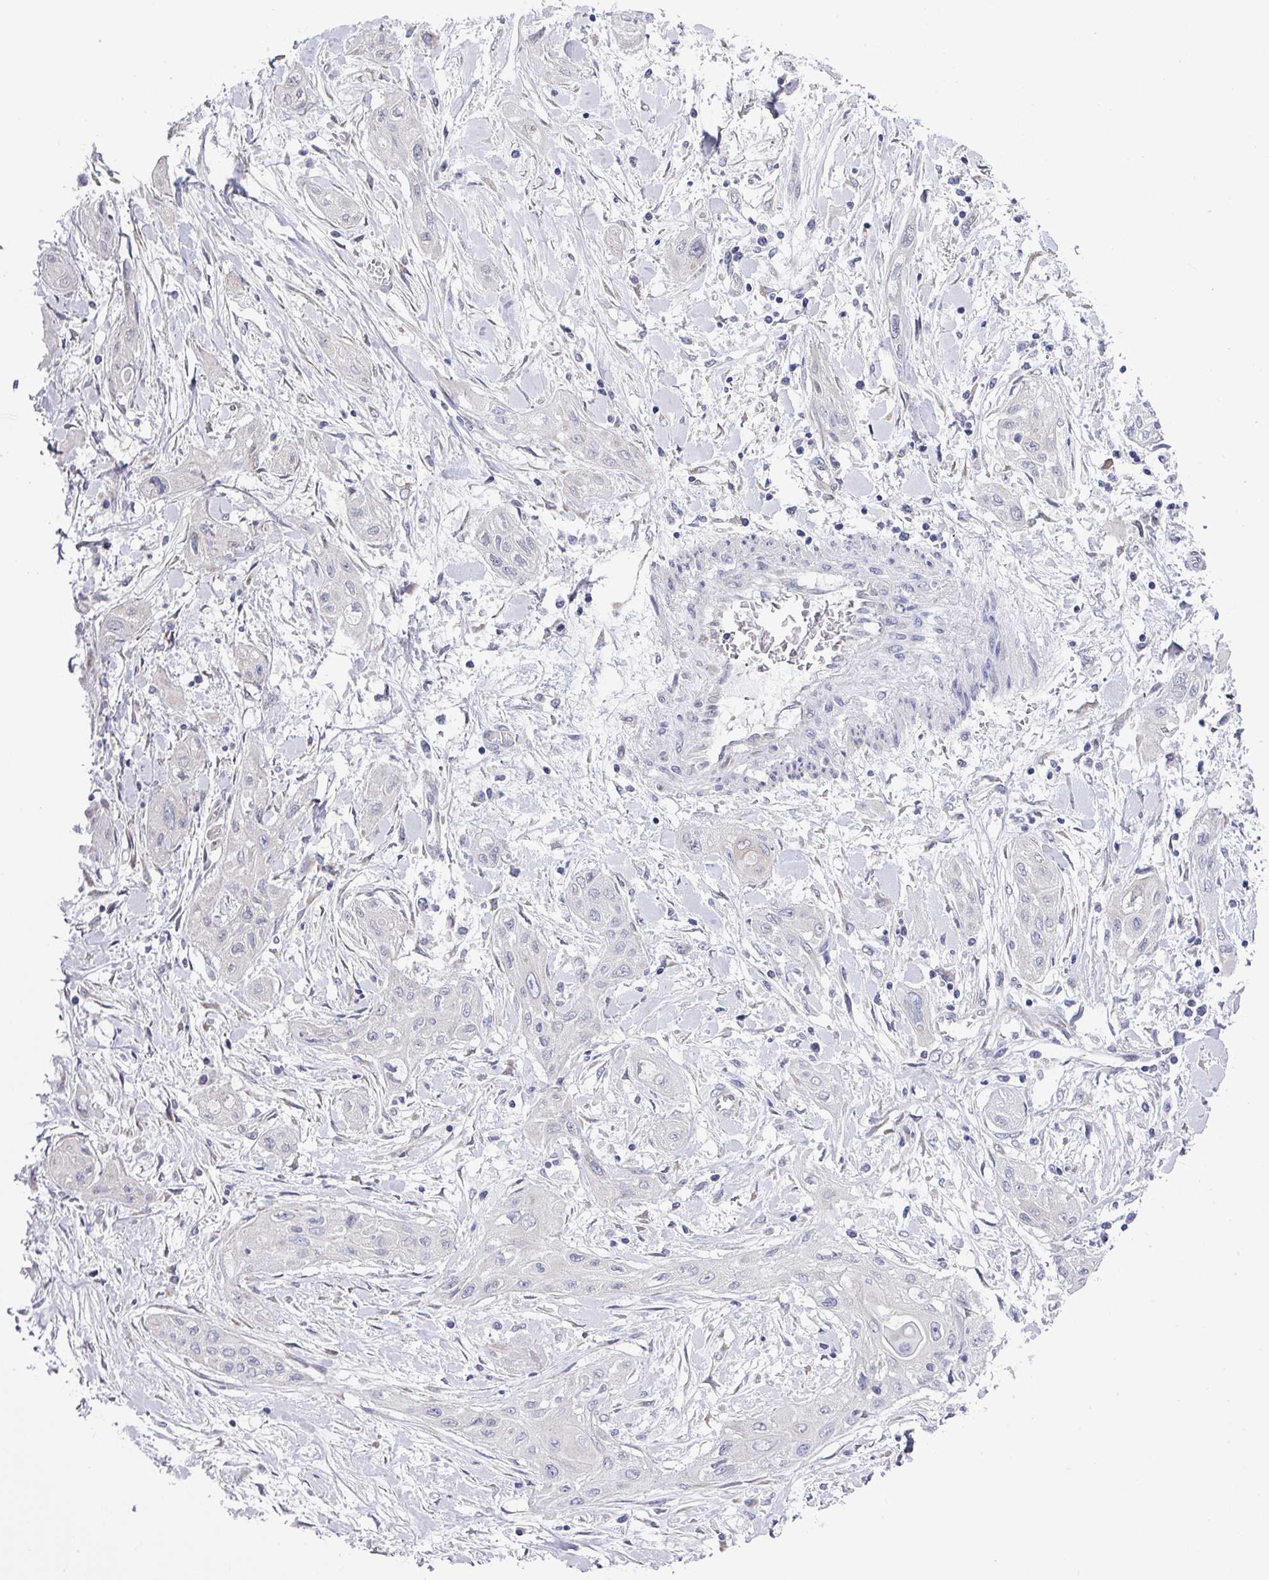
{"staining": {"intensity": "negative", "quantity": "none", "location": "none"}, "tissue": "lung cancer", "cell_type": "Tumor cells", "image_type": "cancer", "snomed": [{"axis": "morphology", "description": "Squamous cell carcinoma, NOS"}, {"axis": "topography", "description": "Lung"}], "caption": "High power microscopy photomicrograph of an immunohistochemistry (IHC) micrograph of lung cancer, revealing no significant expression in tumor cells.", "gene": "TMED5", "patient": {"sex": "female", "age": 47}}